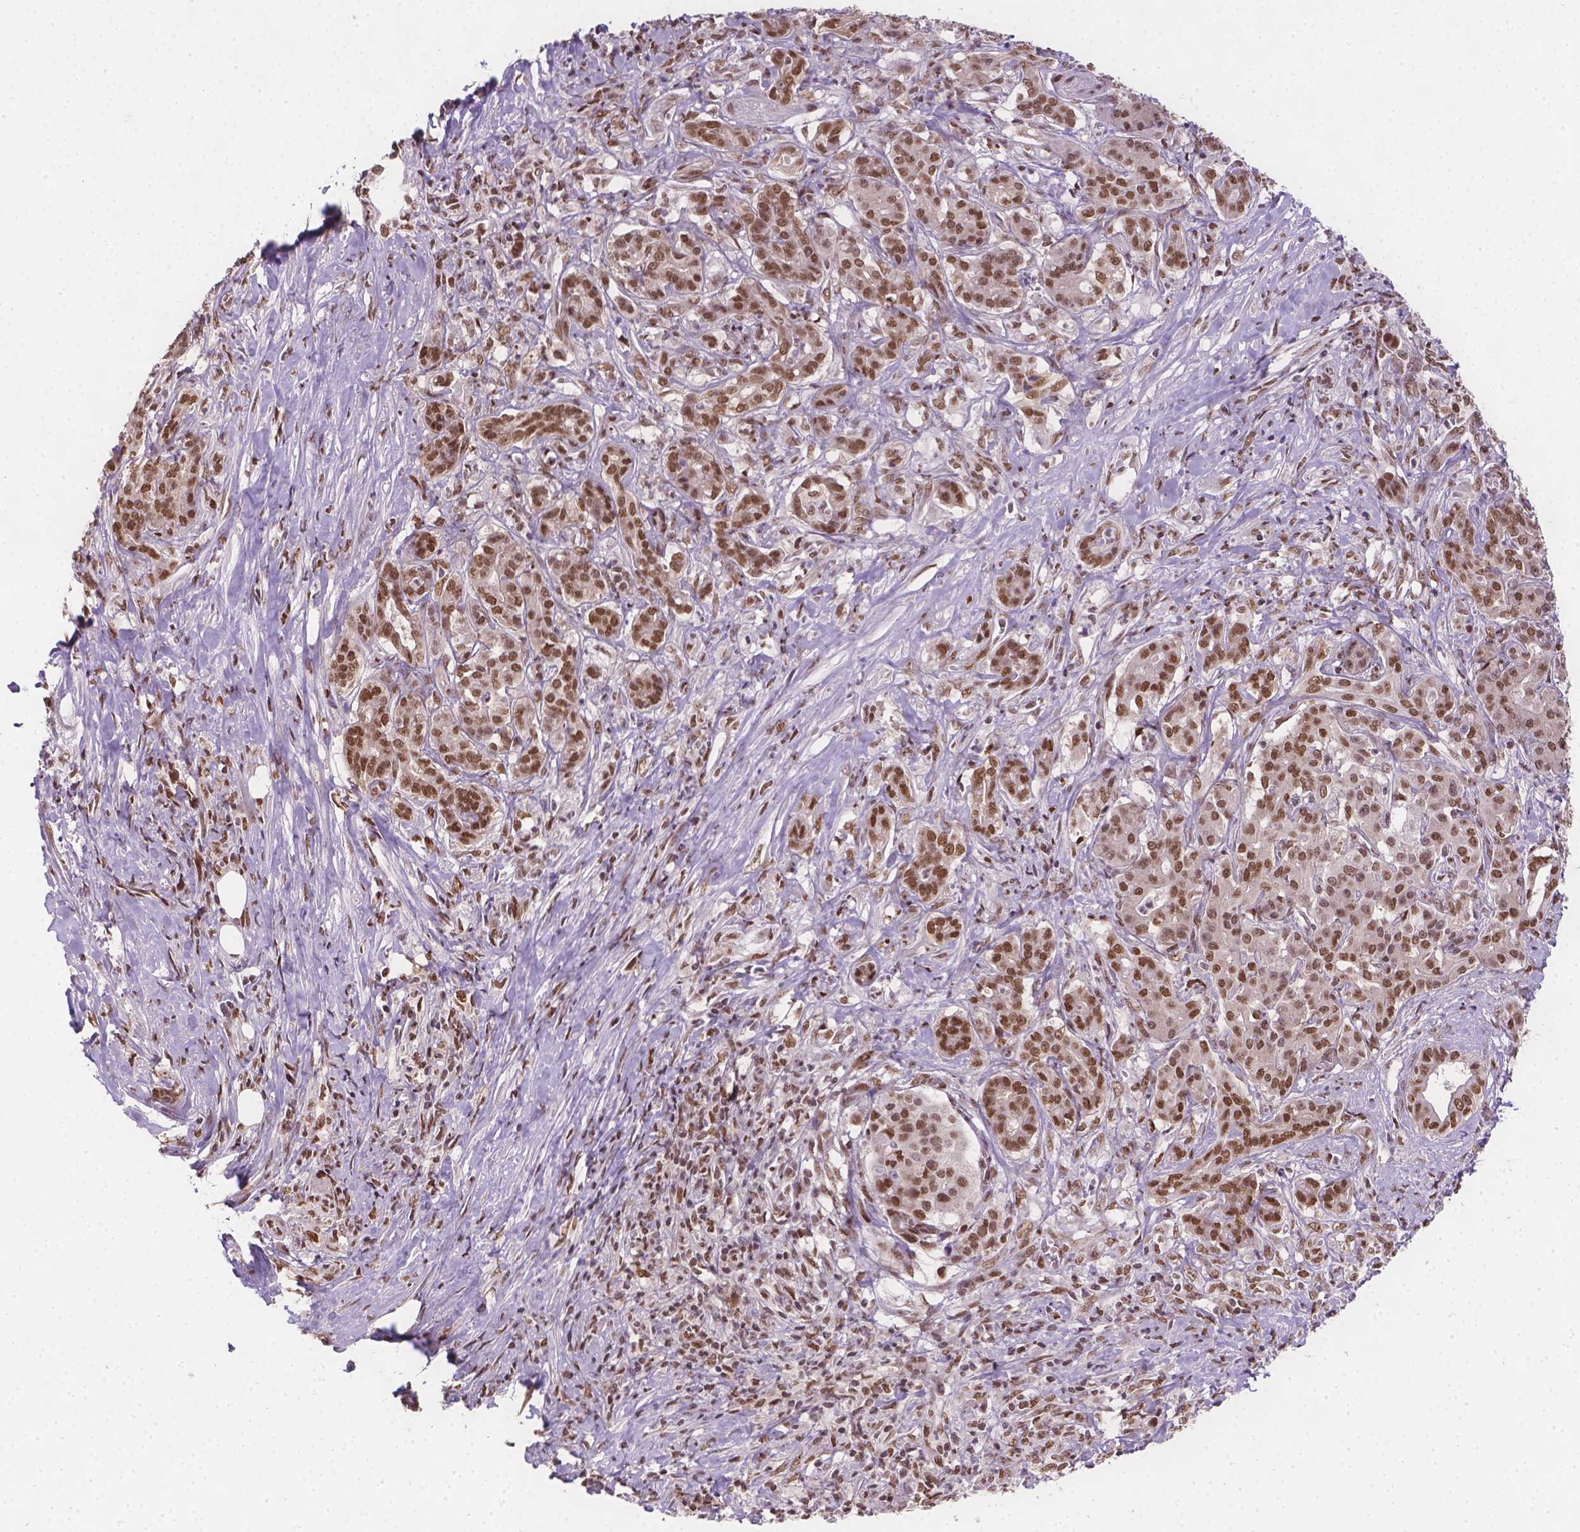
{"staining": {"intensity": "moderate", "quantity": ">75%", "location": "nuclear"}, "tissue": "pancreatic cancer", "cell_type": "Tumor cells", "image_type": "cancer", "snomed": [{"axis": "morphology", "description": "Normal tissue, NOS"}, {"axis": "morphology", "description": "Inflammation, NOS"}, {"axis": "morphology", "description": "Adenocarcinoma, NOS"}, {"axis": "topography", "description": "Pancreas"}], "caption": "Protein expression analysis of human pancreatic adenocarcinoma reveals moderate nuclear positivity in about >75% of tumor cells. (DAB (3,3'-diaminobenzidine) = brown stain, brightfield microscopy at high magnification).", "gene": "FANCE", "patient": {"sex": "male", "age": 57}}